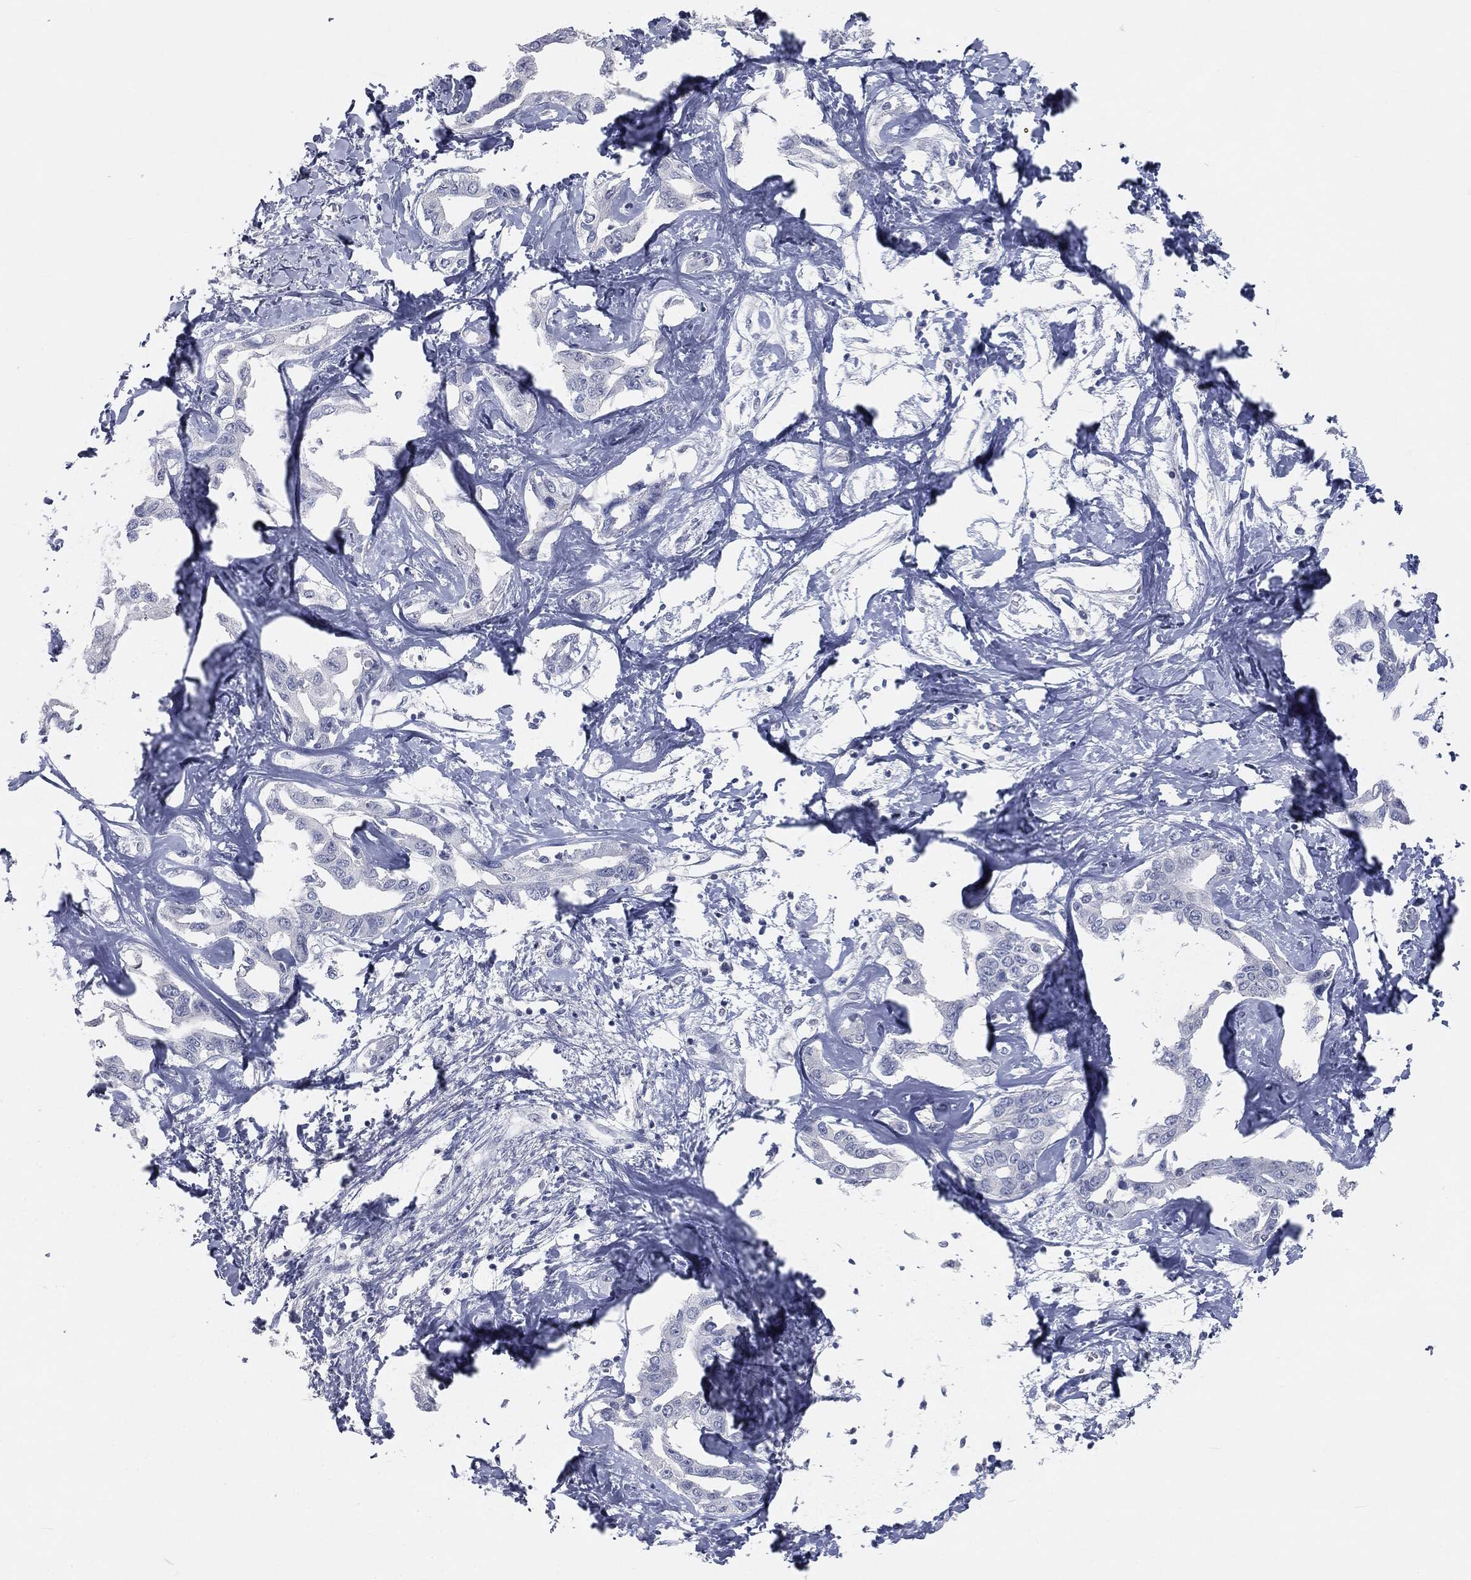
{"staining": {"intensity": "negative", "quantity": "none", "location": "none"}, "tissue": "liver cancer", "cell_type": "Tumor cells", "image_type": "cancer", "snomed": [{"axis": "morphology", "description": "Cholangiocarcinoma"}, {"axis": "topography", "description": "Liver"}], "caption": "Cholangiocarcinoma (liver) stained for a protein using immunohistochemistry (IHC) reveals no positivity tumor cells.", "gene": "PRAME", "patient": {"sex": "male", "age": 59}}